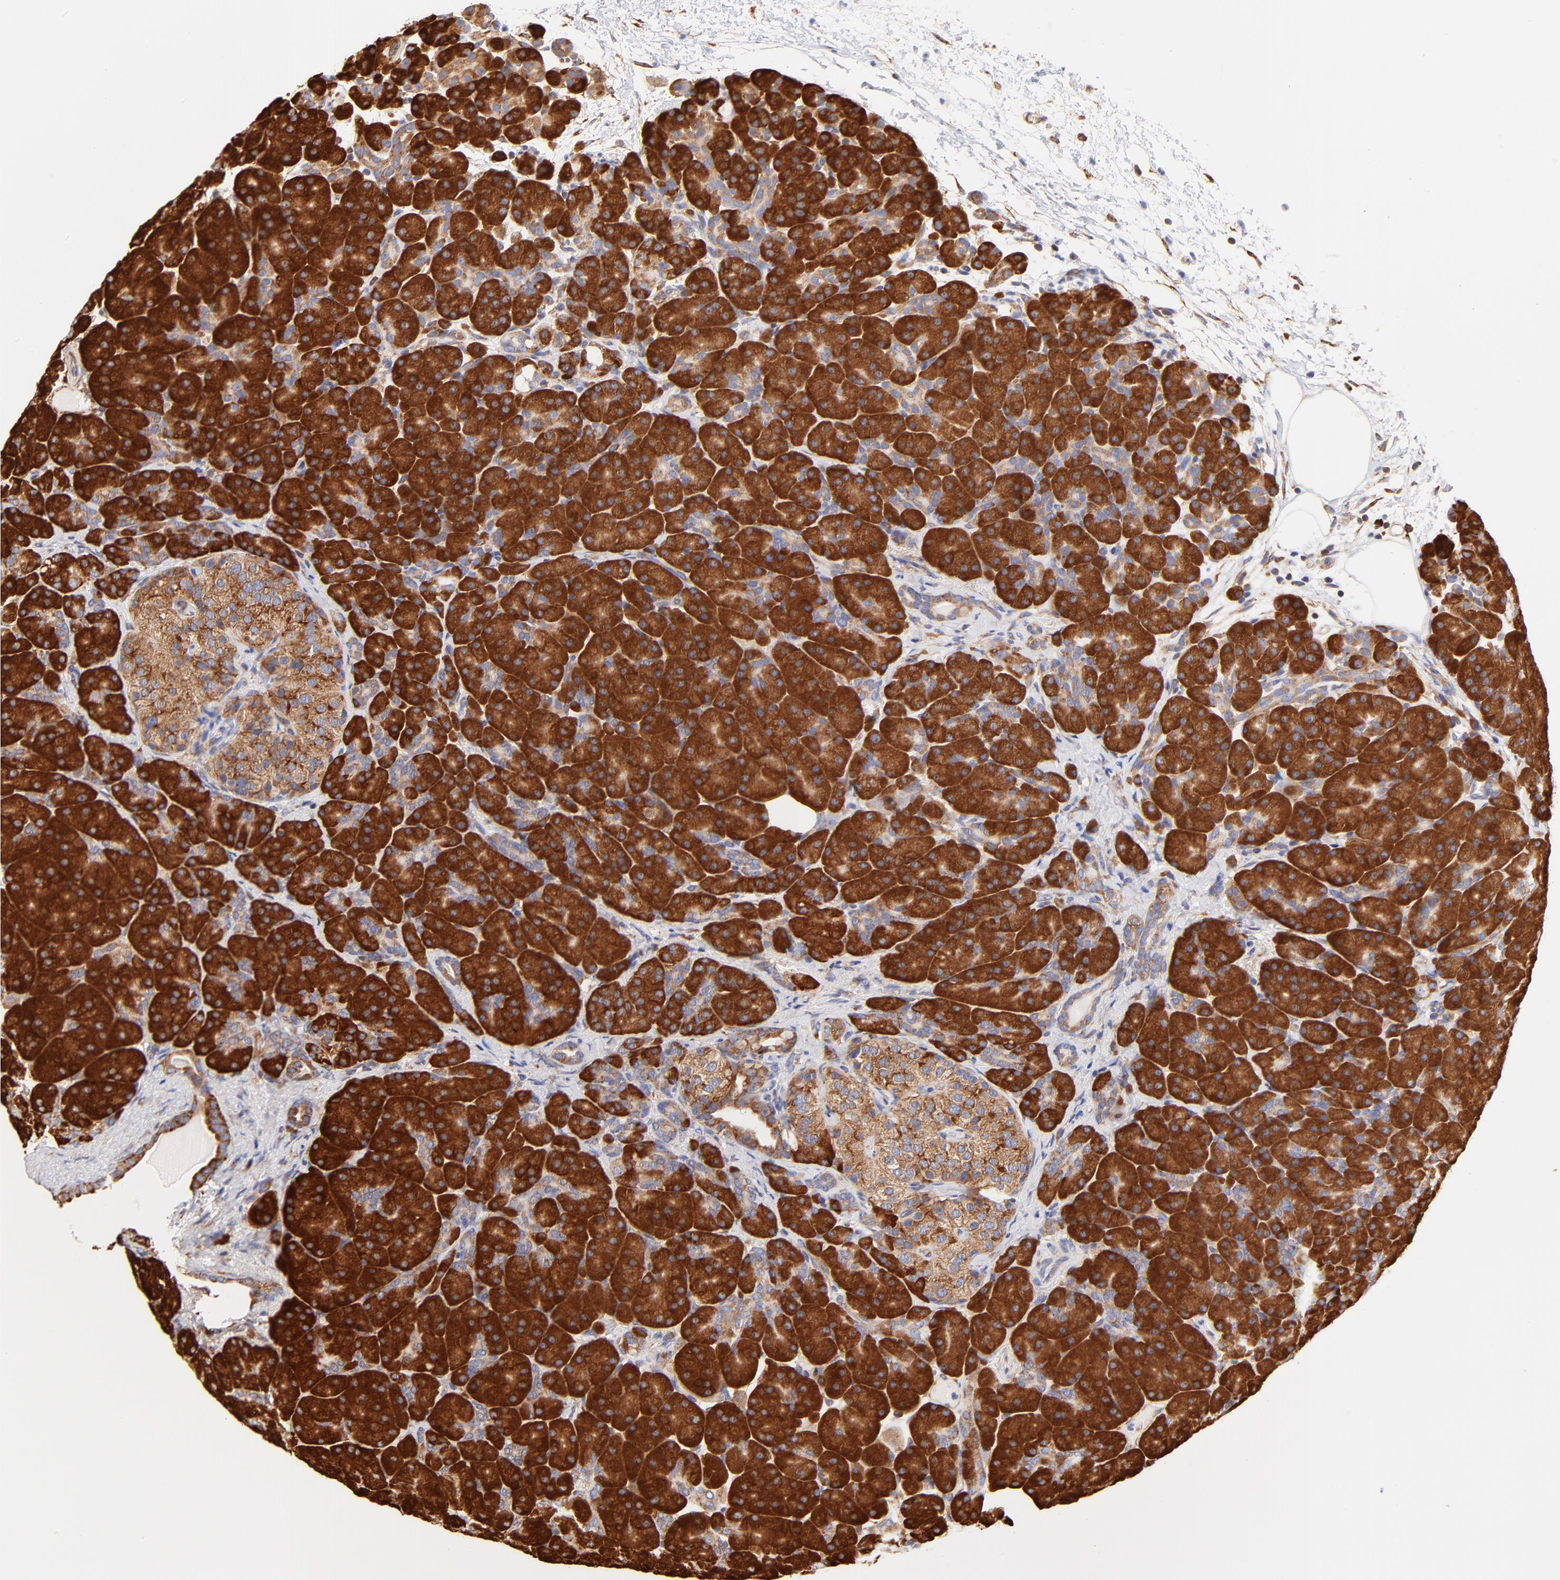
{"staining": {"intensity": "strong", "quantity": ">75%", "location": "cytoplasmic/membranous"}, "tissue": "pancreas", "cell_type": "Exocrine glandular cells", "image_type": "normal", "snomed": [{"axis": "morphology", "description": "Normal tissue, NOS"}, {"axis": "topography", "description": "Pancreas"}], "caption": "Immunohistochemistry (IHC) of normal human pancreas reveals high levels of strong cytoplasmic/membranous expression in about >75% of exocrine glandular cells. Nuclei are stained in blue.", "gene": "RPL27", "patient": {"sex": "male", "age": 66}}